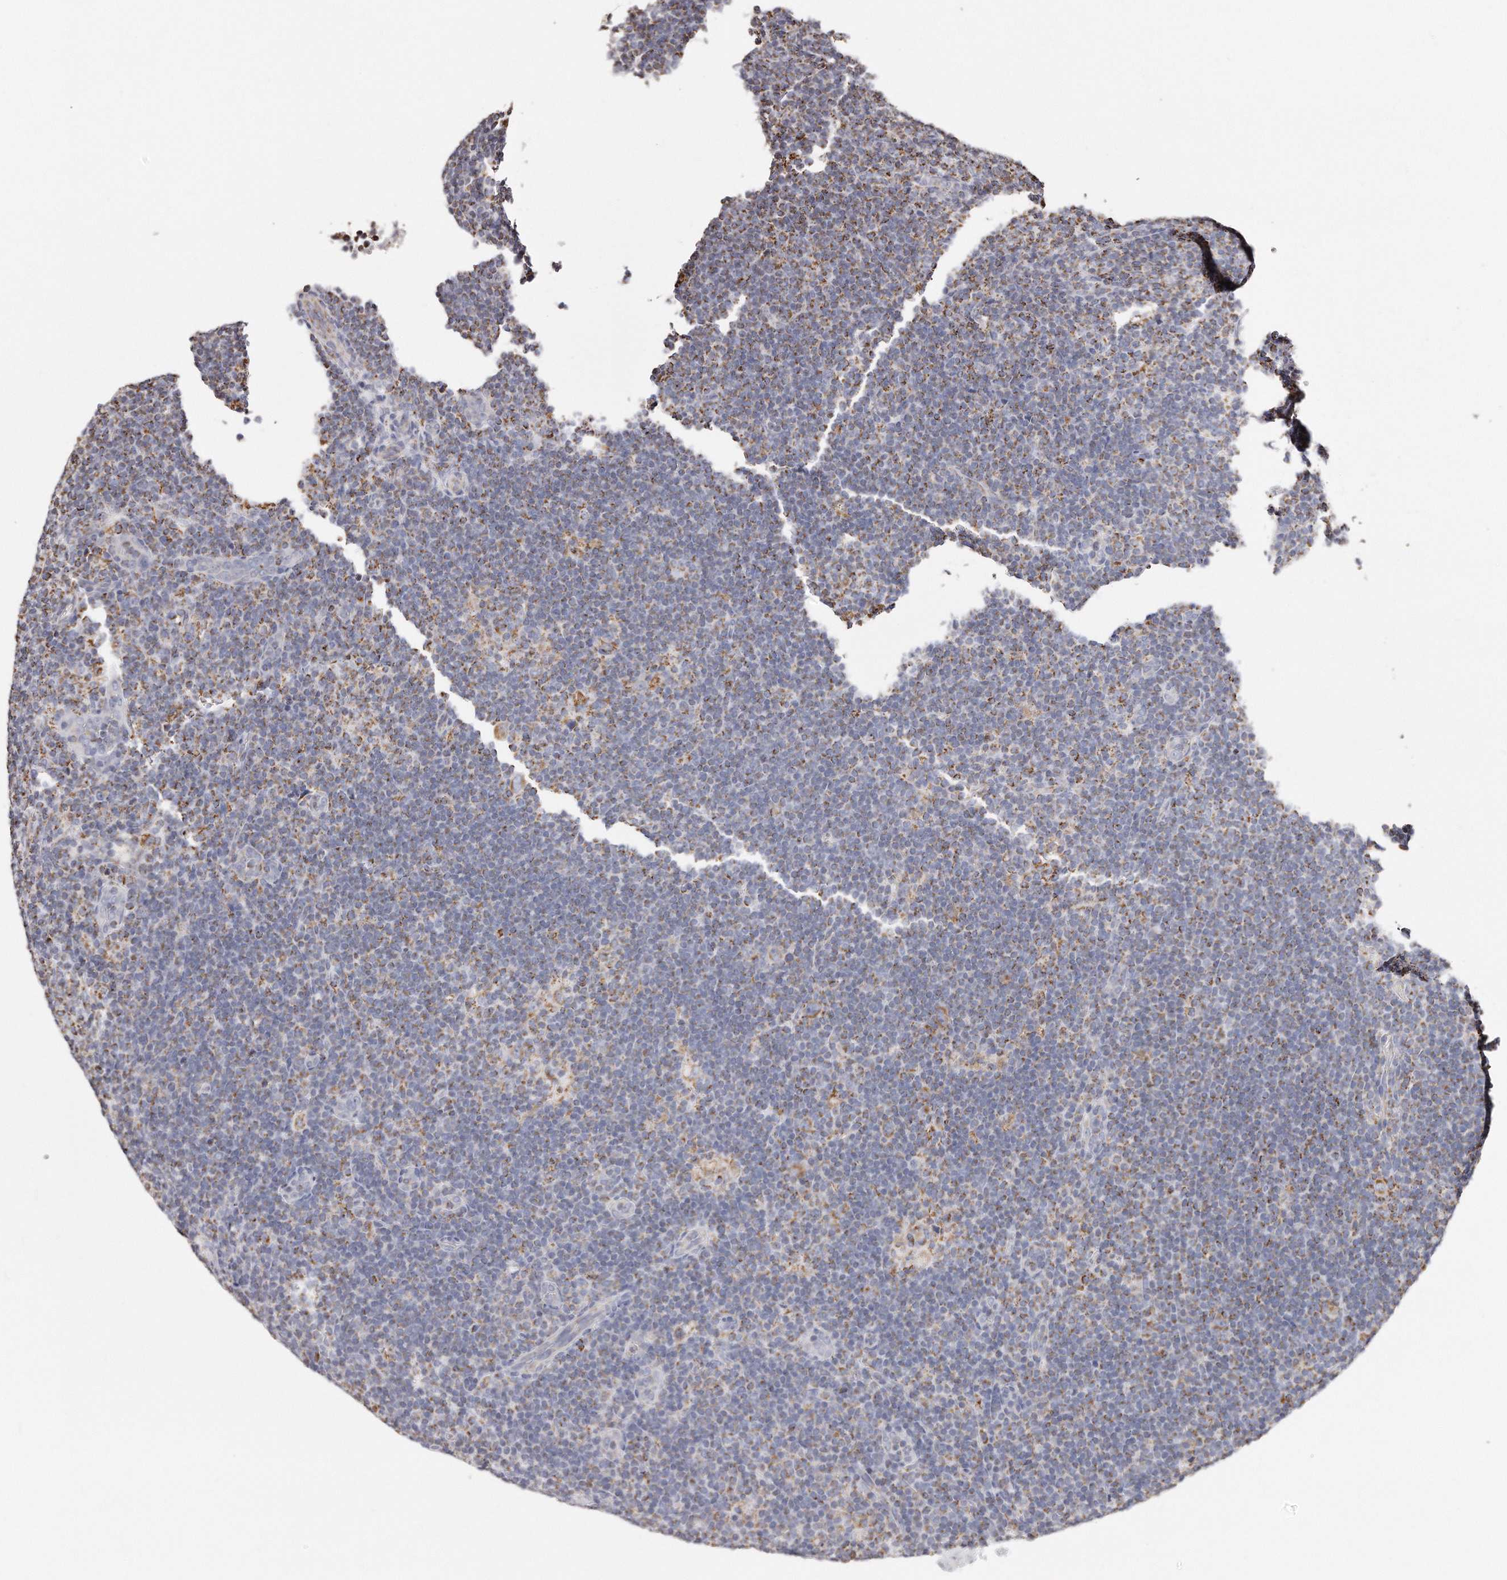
{"staining": {"intensity": "weak", "quantity": "25%-75%", "location": "cytoplasmic/membranous"}, "tissue": "lymphoma", "cell_type": "Tumor cells", "image_type": "cancer", "snomed": [{"axis": "morphology", "description": "Hodgkin's disease, NOS"}, {"axis": "topography", "description": "Lymph node"}], "caption": "This image shows IHC staining of Hodgkin's disease, with low weak cytoplasmic/membranous expression in about 25%-75% of tumor cells.", "gene": "RTKN", "patient": {"sex": "female", "age": 57}}